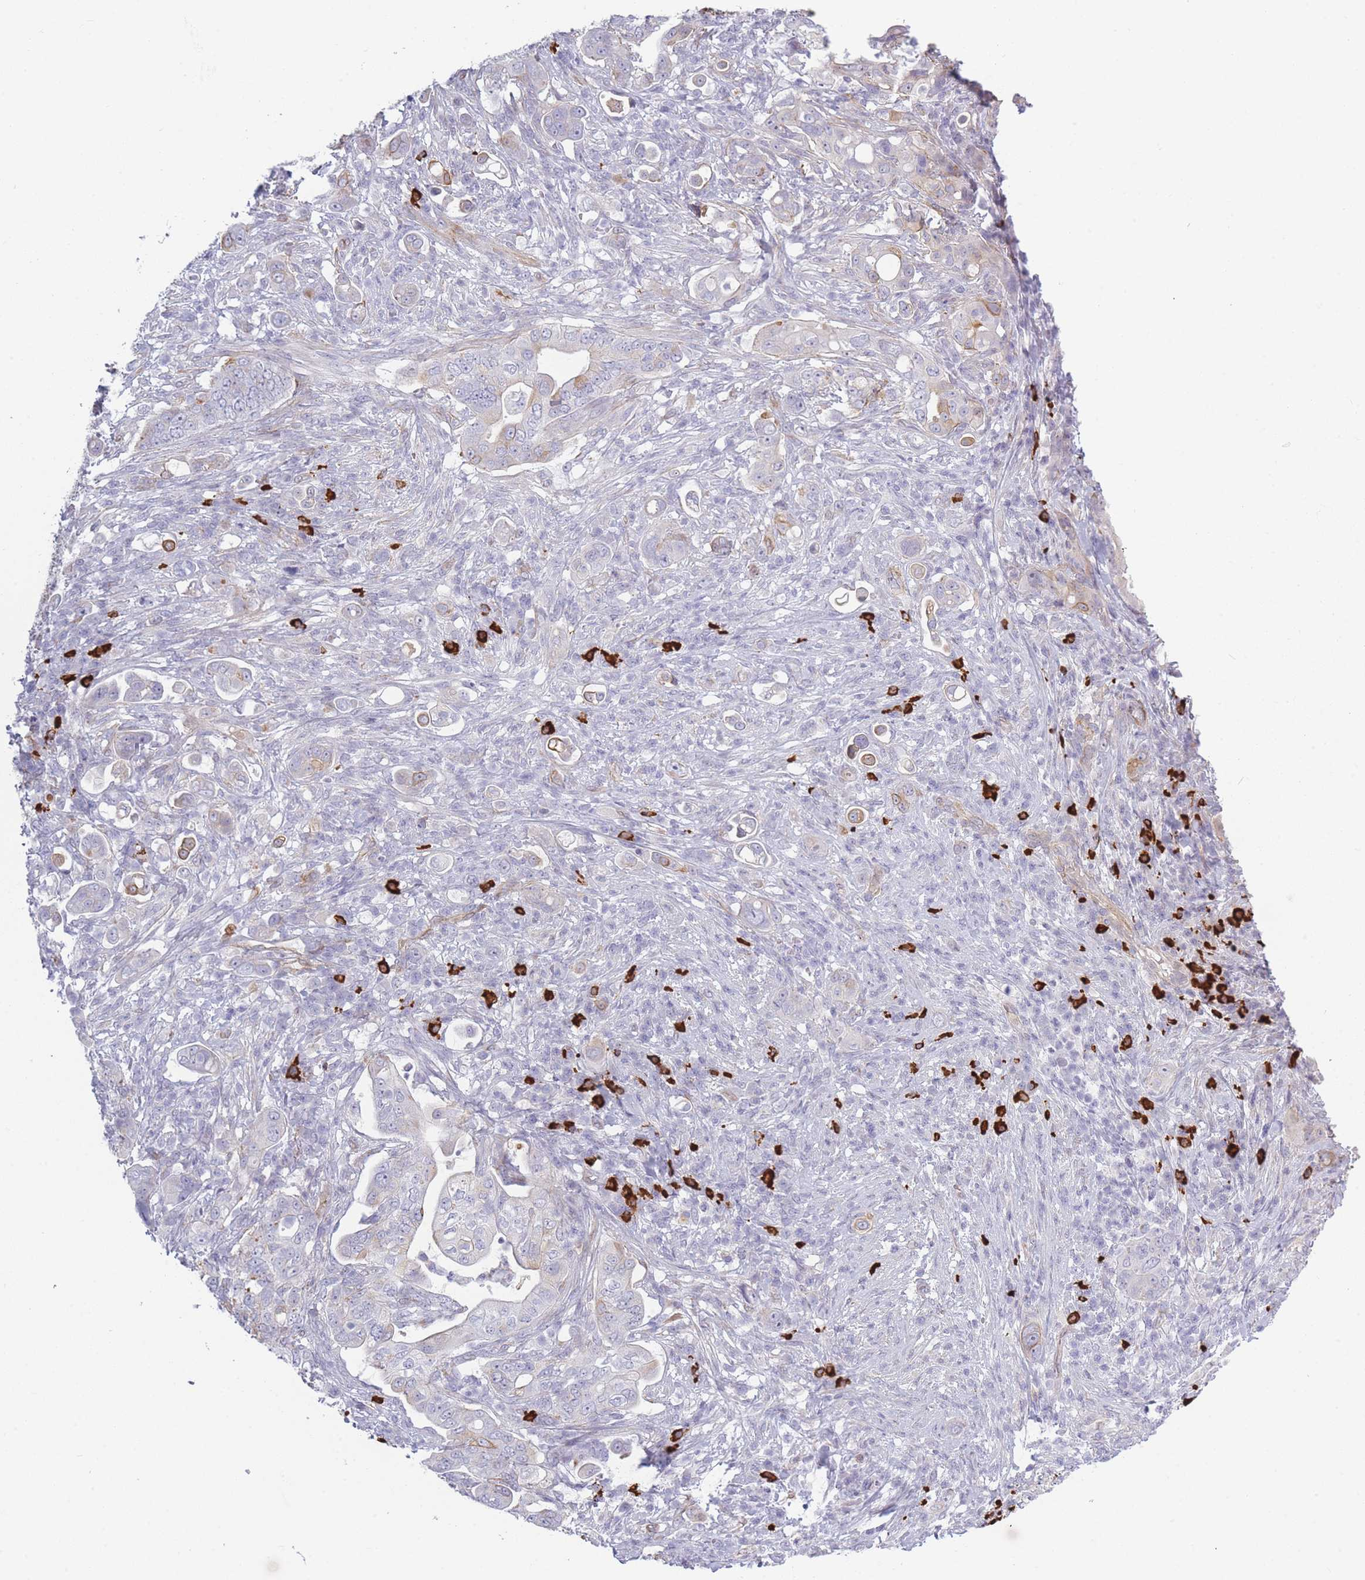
{"staining": {"intensity": "weak", "quantity": "<25%", "location": "cytoplasmic/membranous"}, "tissue": "pancreatic cancer", "cell_type": "Tumor cells", "image_type": "cancer", "snomed": [{"axis": "morphology", "description": "Normal tissue, NOS"}, {"axis": "morphology", "description": "Adenocarcinoma, NOS"}, {"axis": "topography", "description": "Lymph node"}, {"axis": "topography", "description": "Pancreas"}], "caption": "Photomicrograph shows no significant protein positivity in tumor cells of pancreatic adenocarcinoma. (DAB (3,3'-diaminobenzidine) IHC visualized using brightfield microscopy, high magnification).", "gene": "PLEKHG2", "patient": {"sex": "female", "age": 67}}